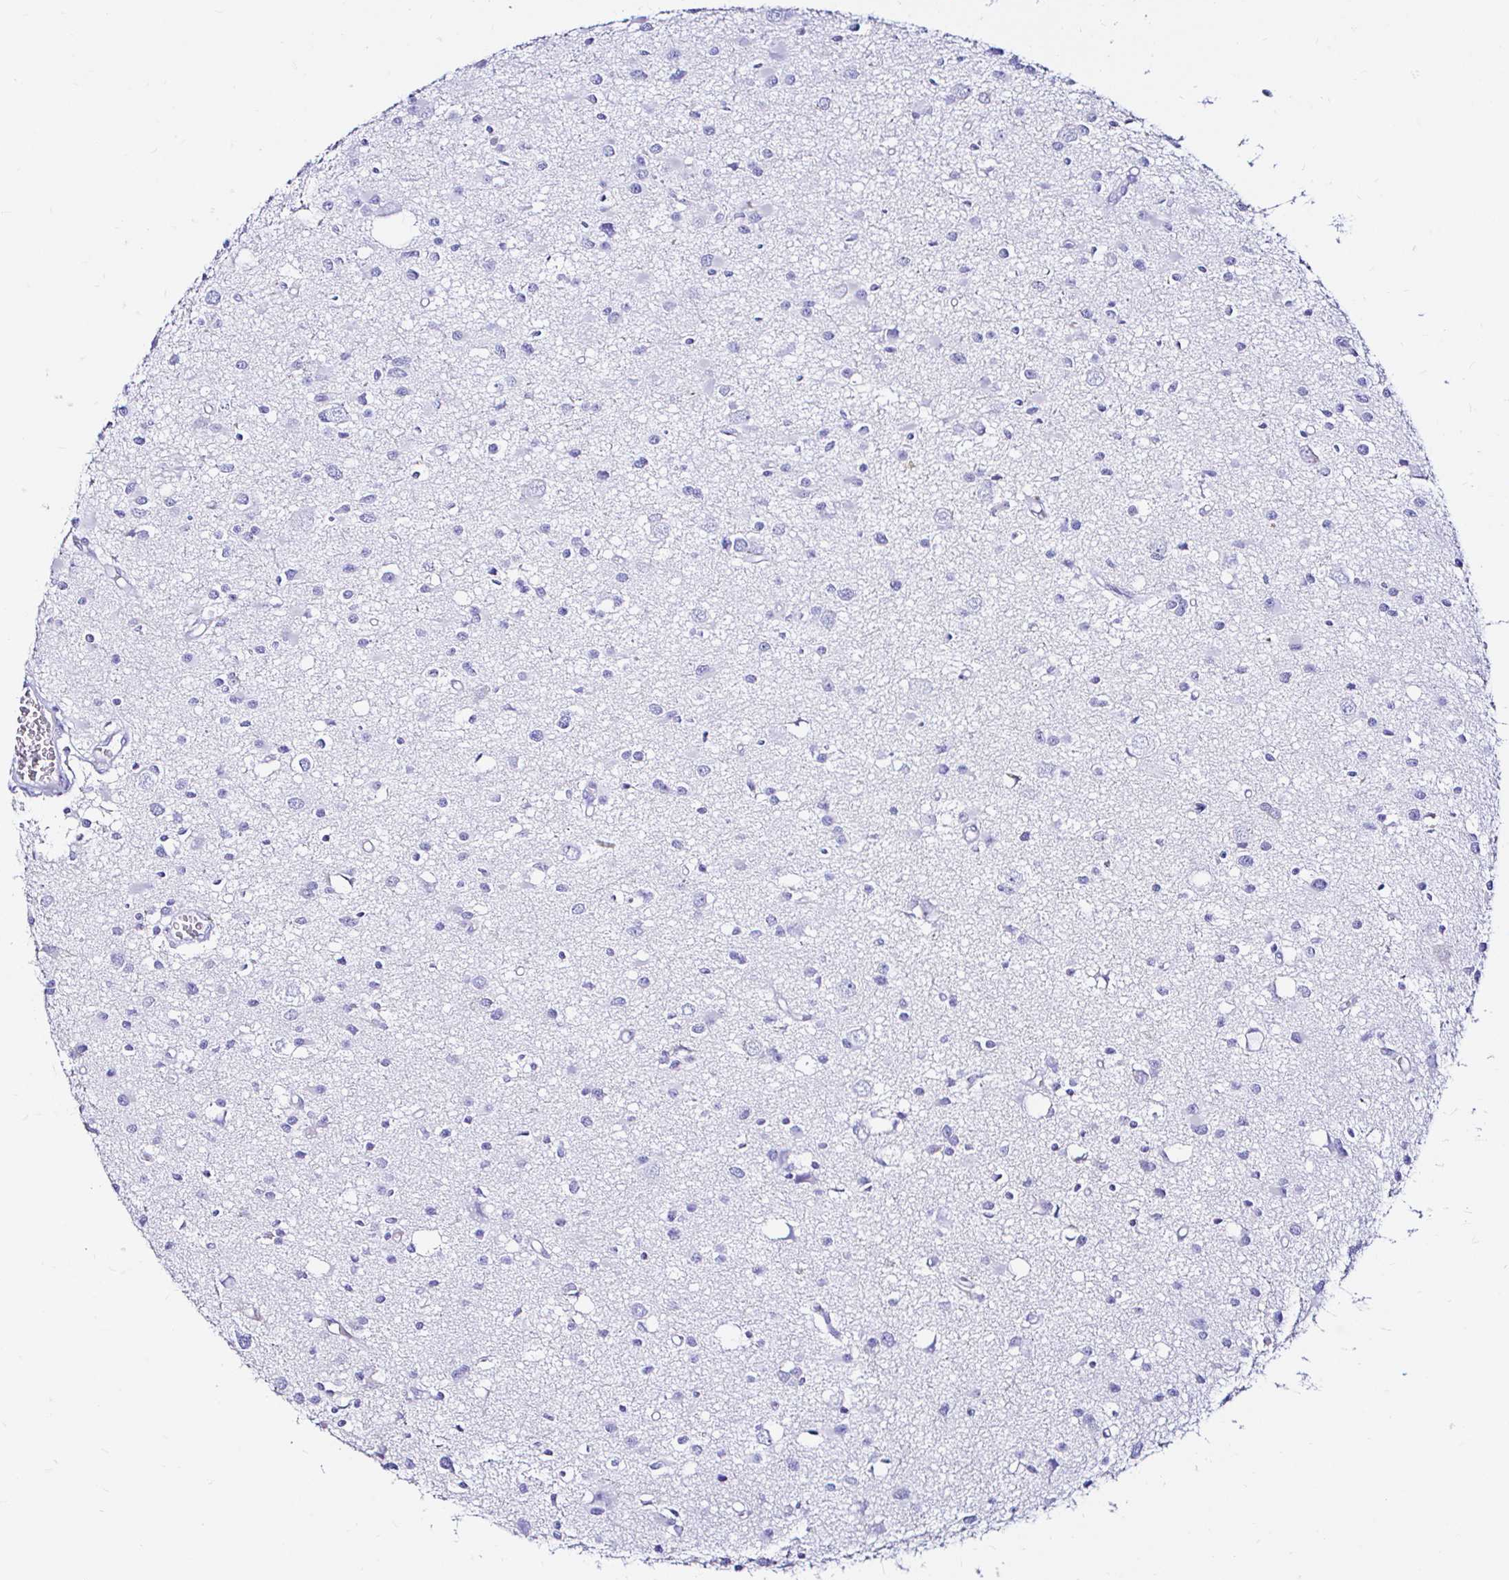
{"staining": {"intensity": "negative", "quantity": "none", "location": "none"}, "tissue": "glioma", "cell_type": "Tumor cells", "image_type": "cancer", "snomed": [{"axis": "morphology", "description": "Glioma, malignant, High grade"}, {"axis": "topography", "description": "Brain"}], "caption": "This photomicrograph is of malignant glioma (high-grade) stained with immunohistochemistry (IHC) to label a protein in brown with the nuclei are counter-stained blue. There is no staining in tumor cells.", "gene": "ZNF432", "patient": {"sex": "male", "age": 54}}